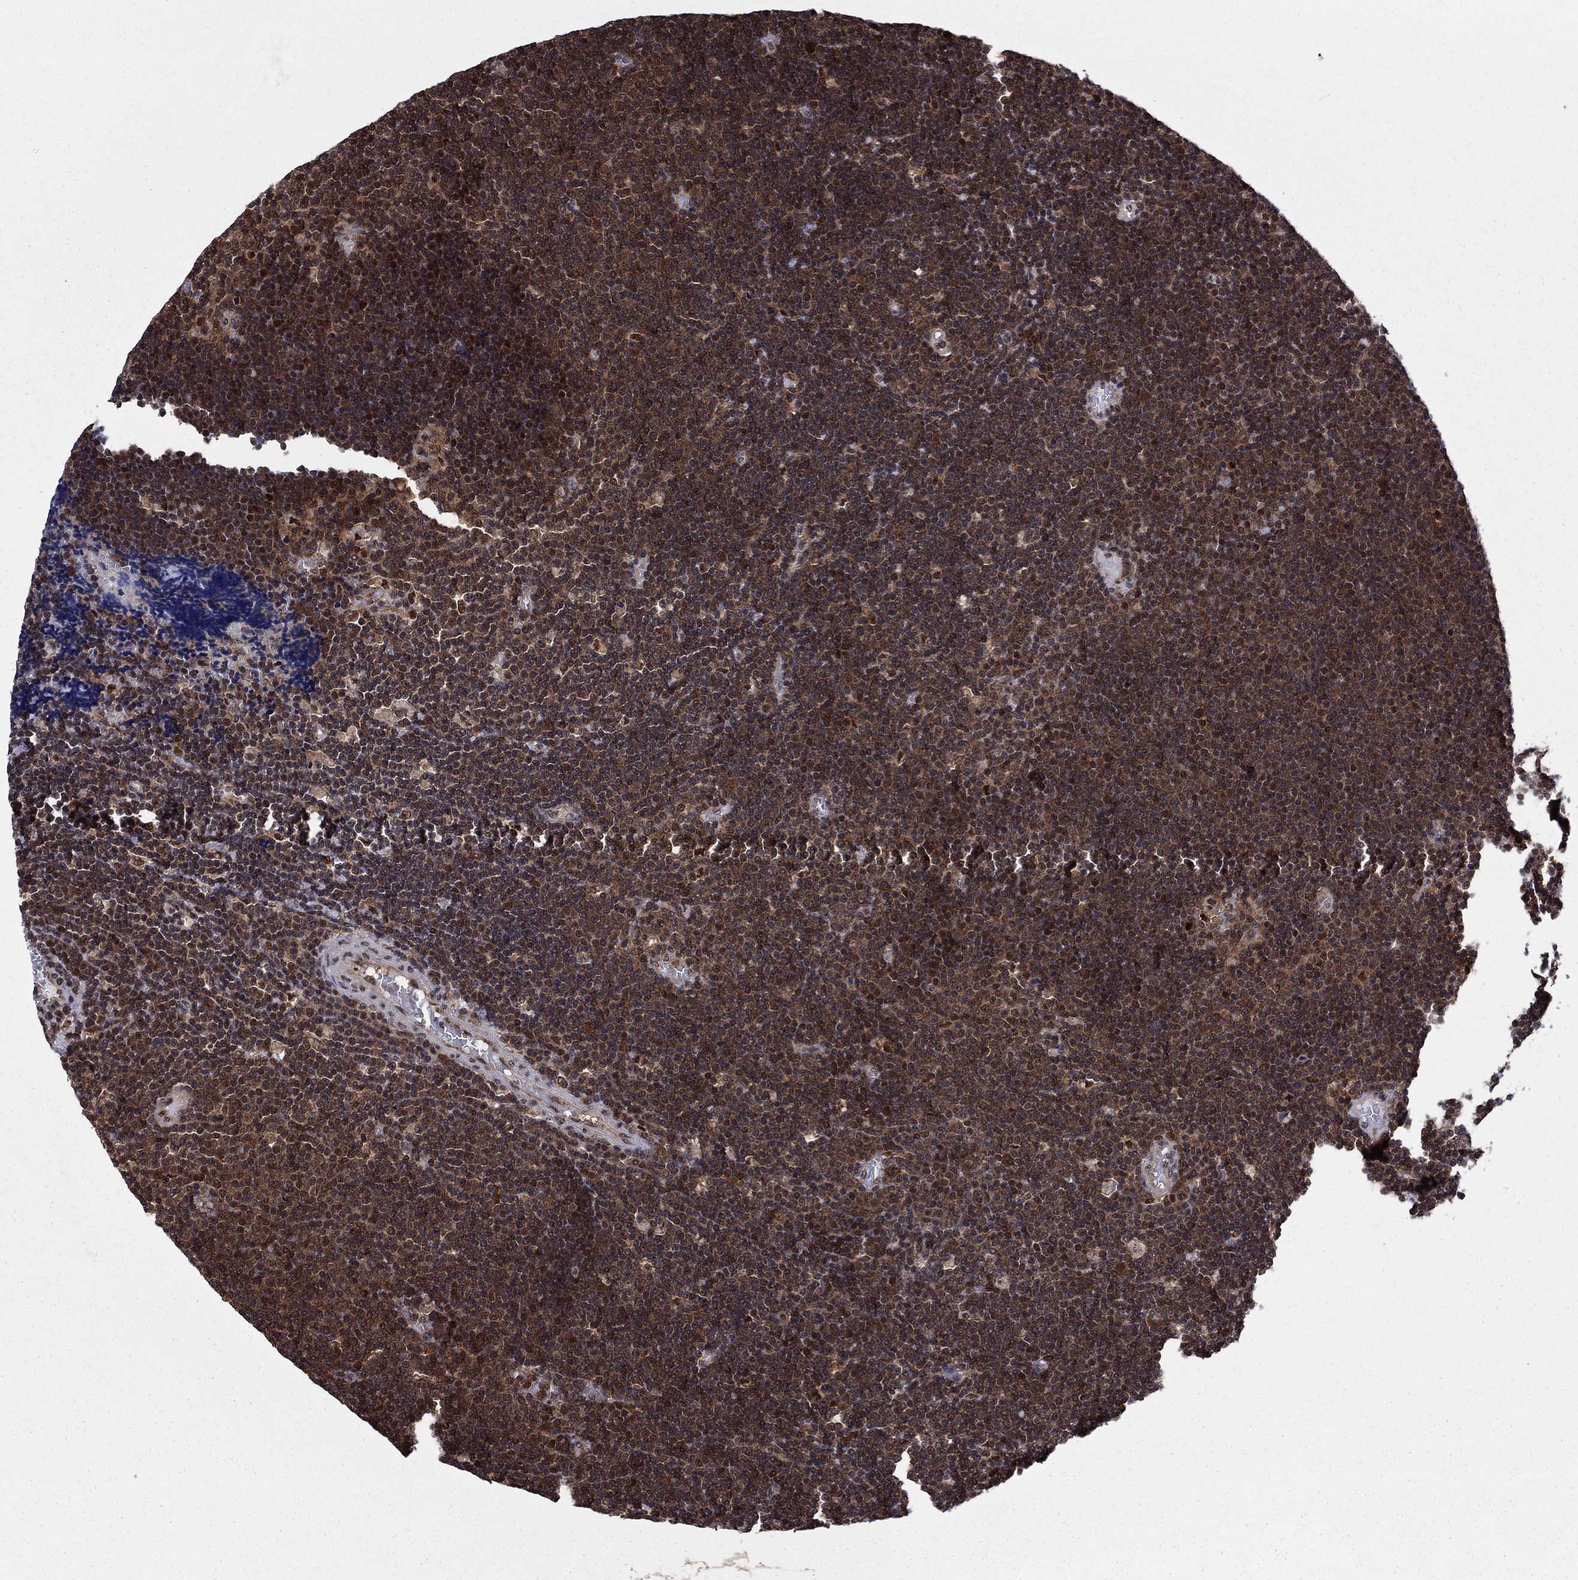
{"staining": {"intensity": "moderate", "quantity": ">75%", "location": "cytoplasmic/membranous"}, "tissue": "lymphoma", "cell_type": "Tumor cells", "image_type": "cancer", "snomed": [{"axis": "morphology", "description": "Malignant lymphoma, non-Hodgkin's type, Low grade"}, {"axis": "topography", "description": "Brain"}], "caption": "A brown stain shows moderate cytoplasmic/membranous expression of a protein in lymphoma tumor cells.", "gene": "PSMD2", "patient": {"sex": "female", "age": 66}}